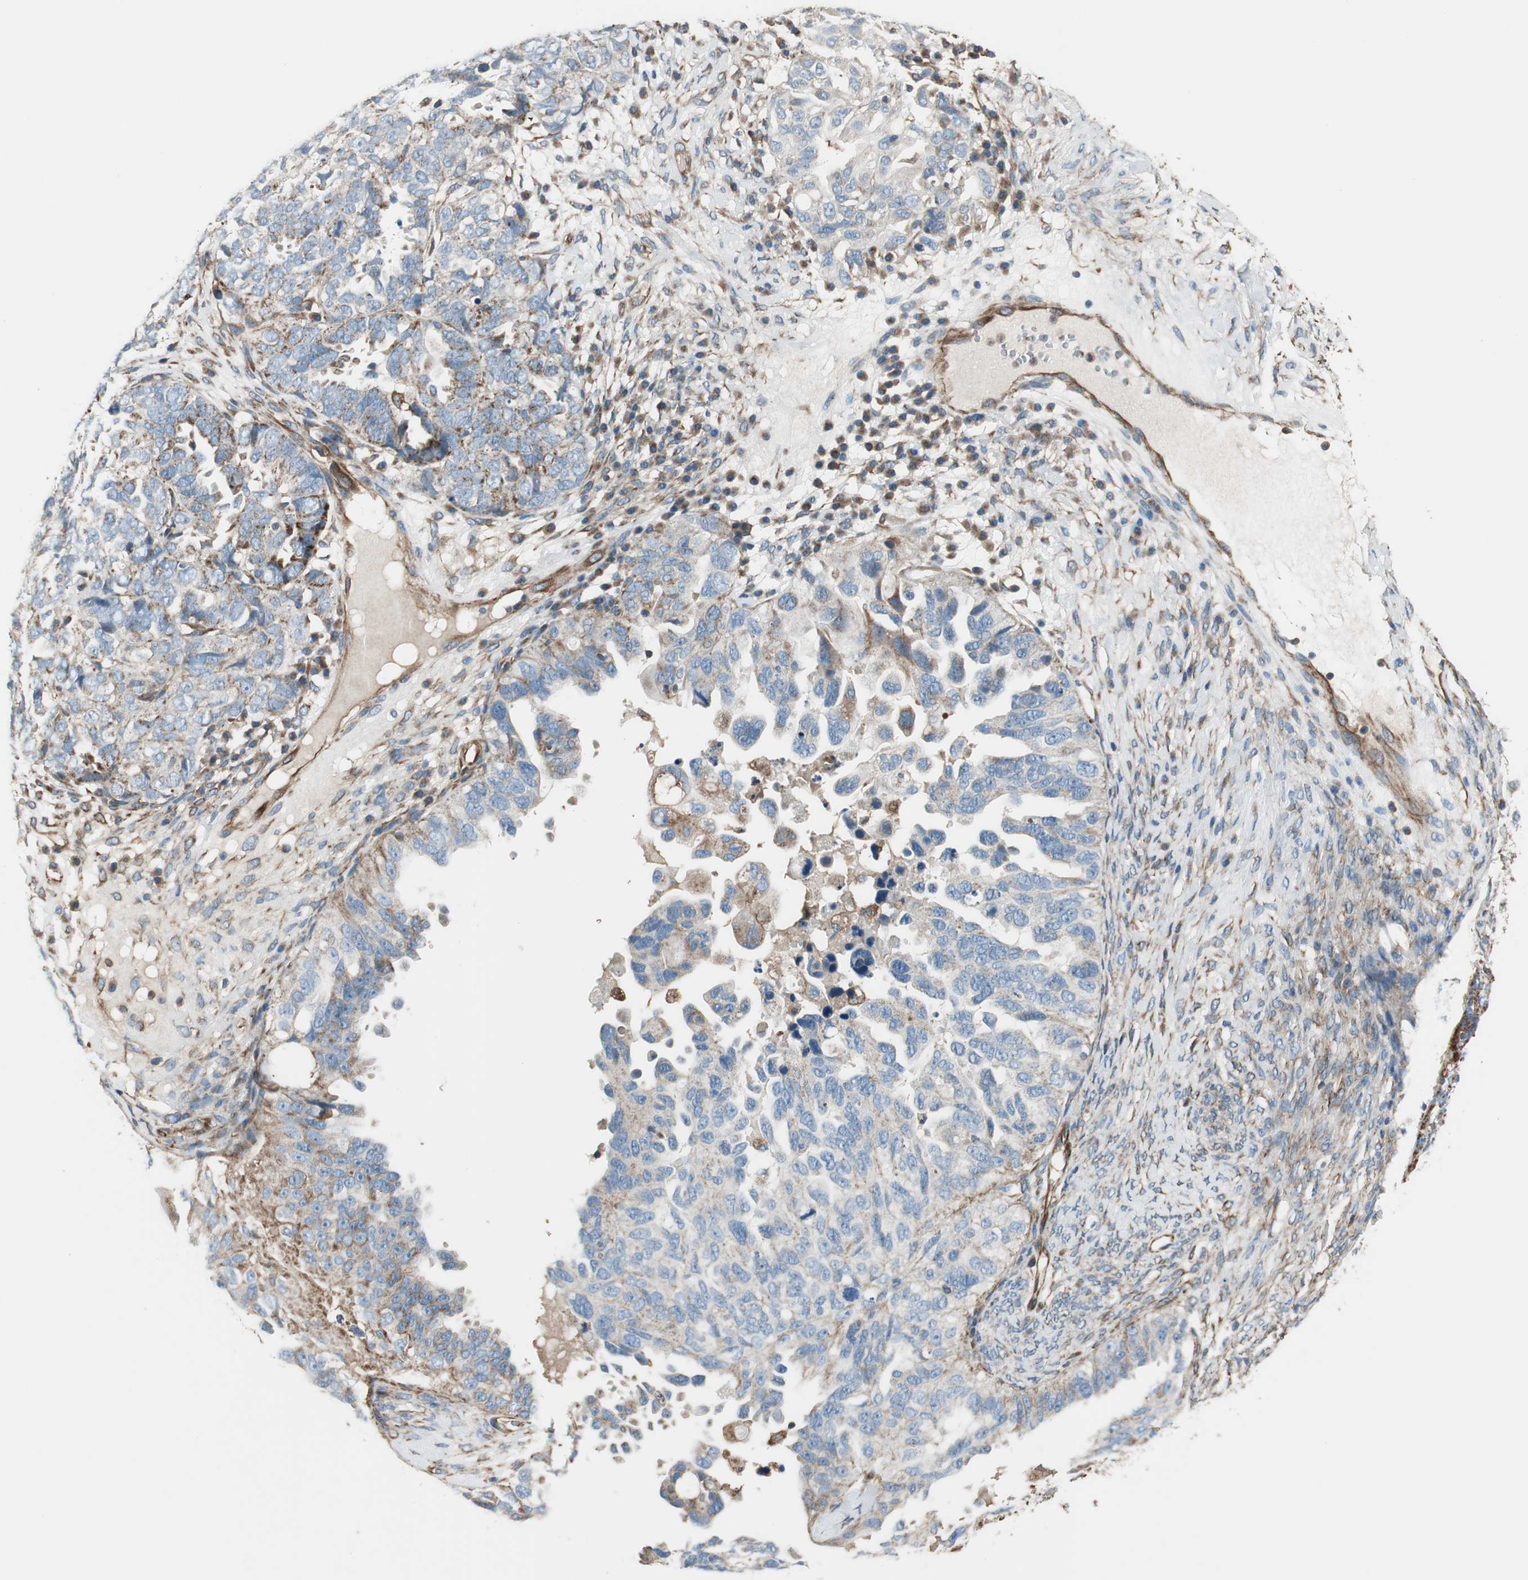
{"staining": {"intensity": "weak", "quantity": "25%-75%", "location": "cytoplasmic/membranous"}, "tissue": "ovarian cancer", "cell_type": "Tumor cells", "image_type": "cancer", "snomed": [{"axis": "morphology", "description": "Cystadenocarcinoma, serous, NOS"}, {"axis": "topography", "description": "Ovary"}], "caption": "Immunohistochemistry histopathology image of neoplastic tissue: human ovarian serous cystadenocarcinoma stained using immunohistochemistry displays low levels of weak protein expression localized specifically in the cytoplasmic/membranous of tumor cells, appearing as a cytoplasmic/membranous brown color.", "gene": "SRCIN1", "patient": {"sex": "female", "age": 82}}